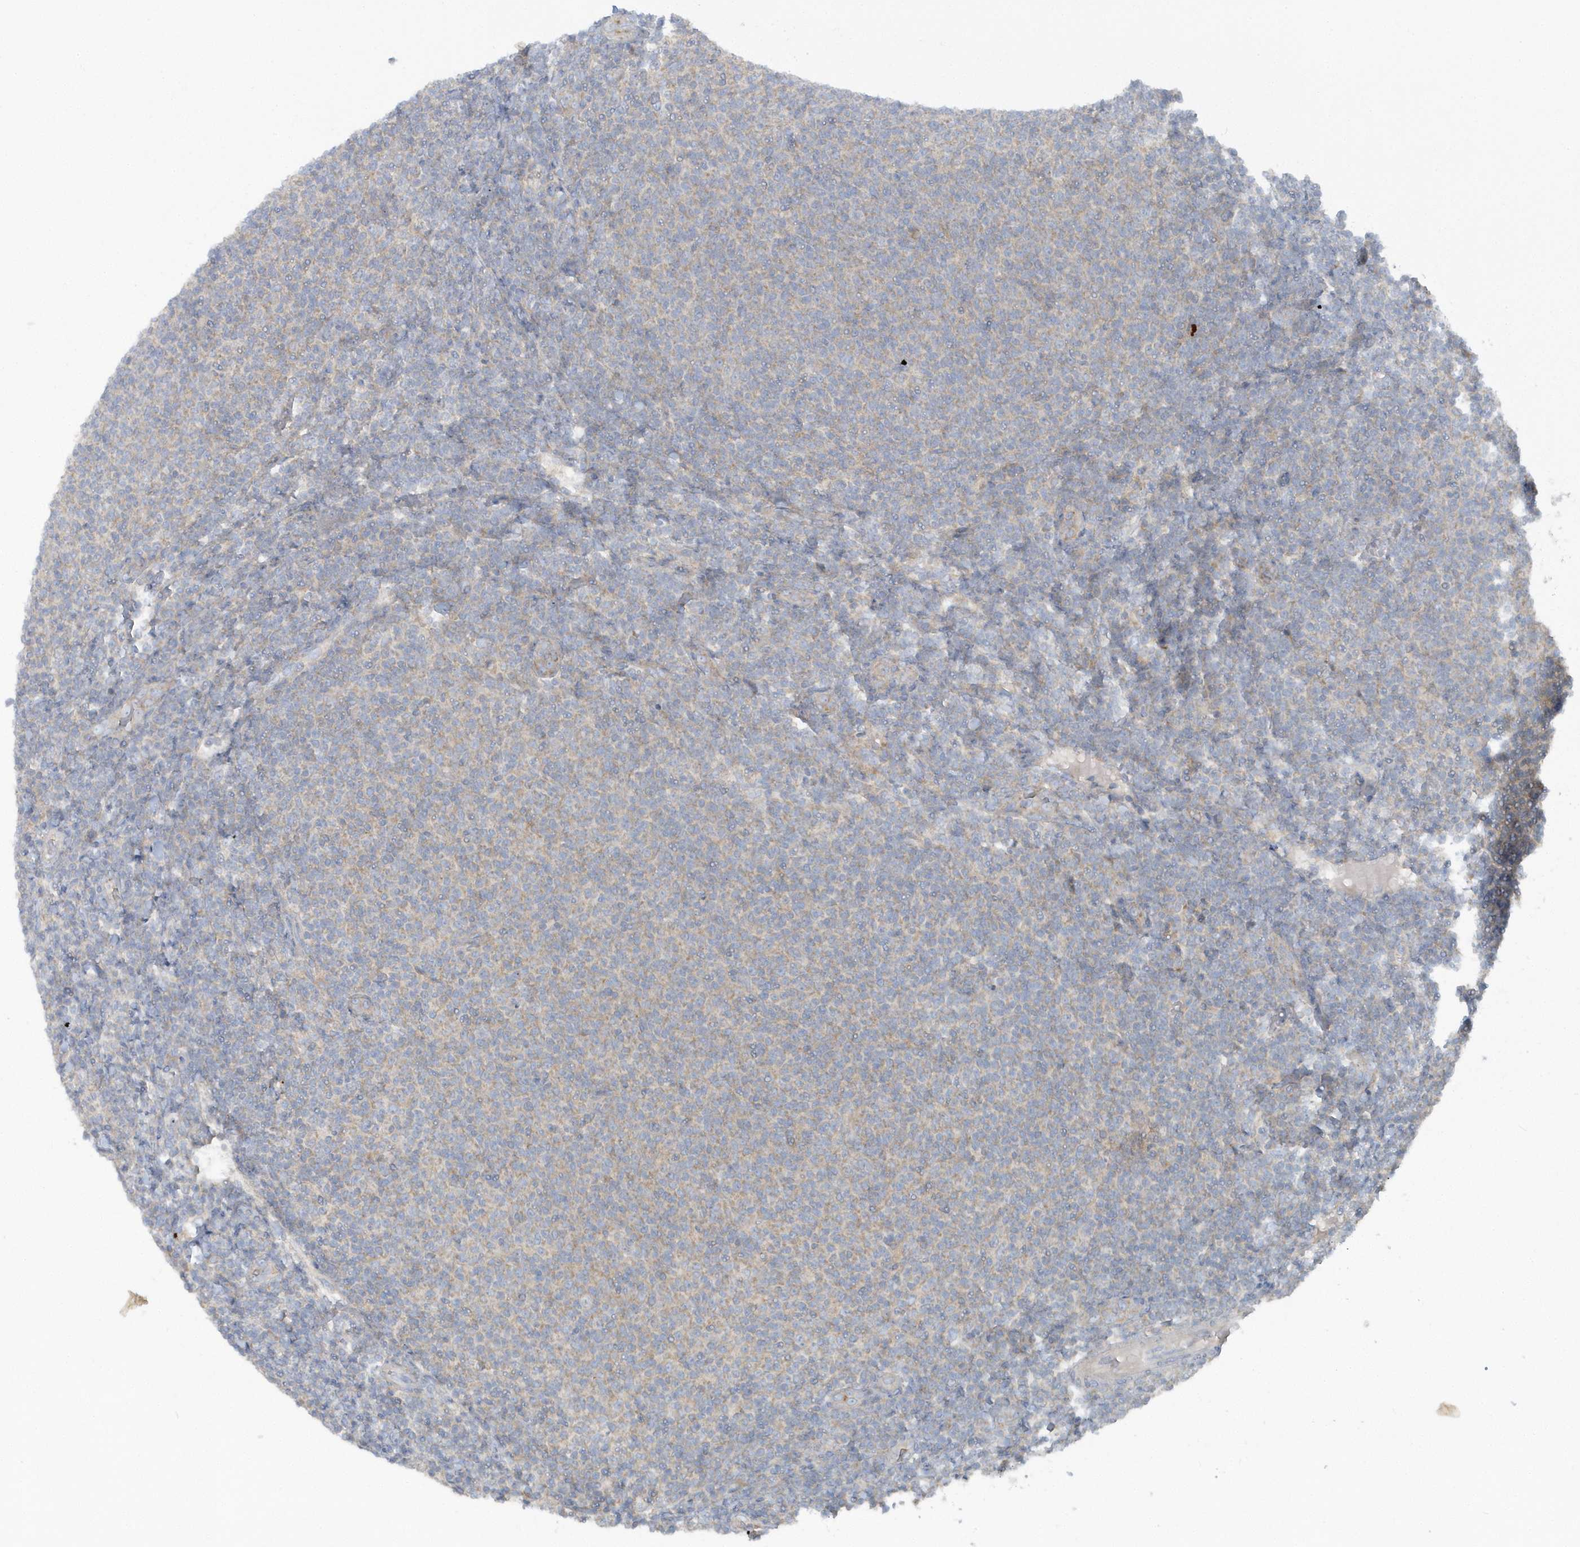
{"staining": {"intensity": "negative", "quantity": "none", "location": "none"}, "tissue": "lymphoma", "cell_type": "Tumor cells", "image_type": "cancer", "snomed": [{"axis": "morphology", "description": "Malignant lymphoma, non-Hodgkin's type, Low grade"}, {"axis": "topography", "description": "Lymph node"}], "caption": "Immunohistochemistry of malignant lymphoma, non-Hodgkin's type (low-grade) shows no staining in tumor cells.", "gene": "CNOT10", "patient": {"sex": "male", "age": 66}}